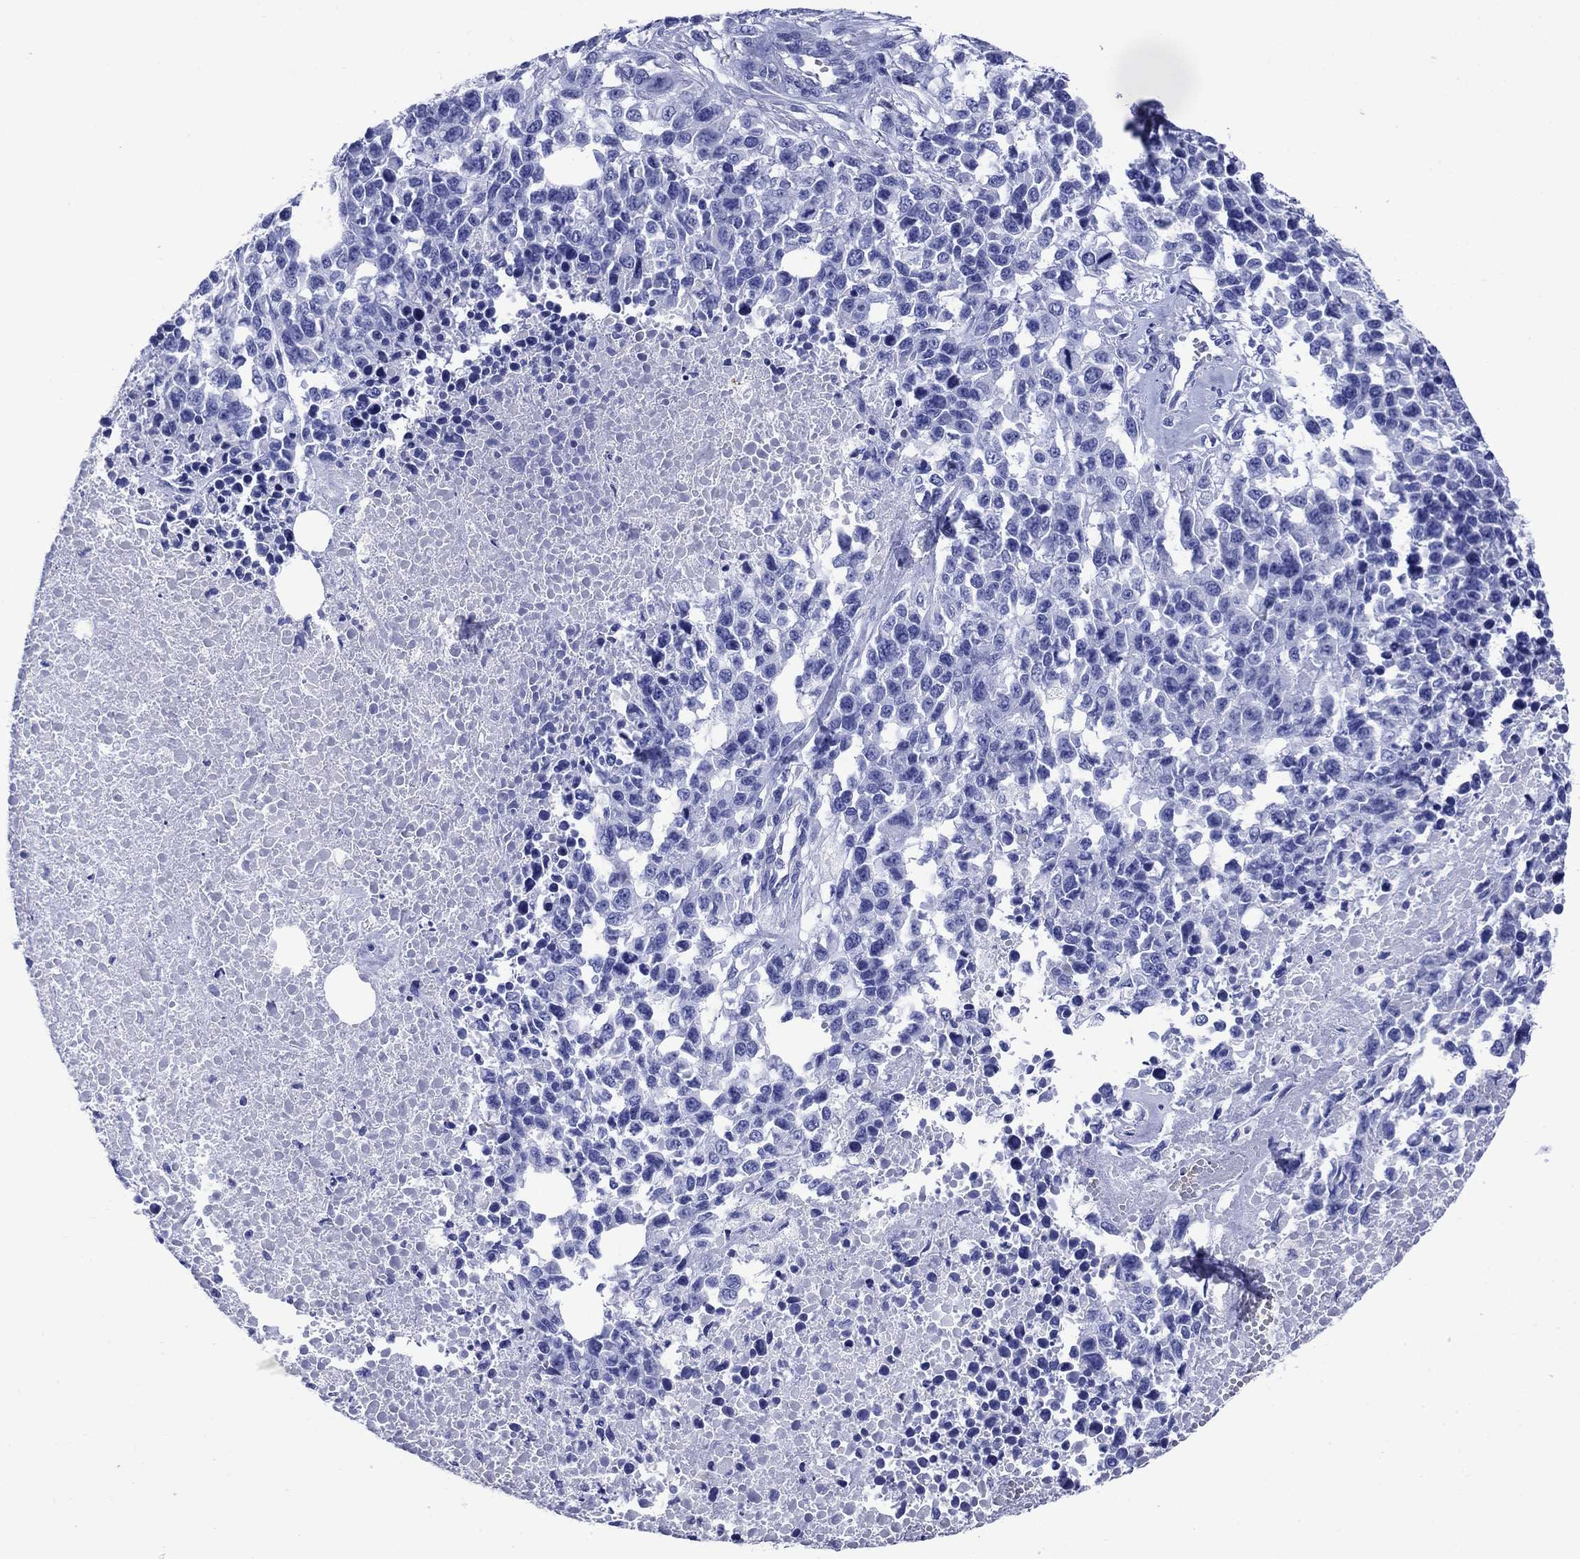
{"staining": {"intensity": "negative", "quantity": "none", "location": "none"}, "tissue": "melanoma", "cell_type": "Tumor cells", "image_type": "cancer", "snomed": [{"axis": "morphology", "description": "Malignant melanoma, Metastatic site"}, {"axis": "topography", "description": "Skin"}], "caption": "Immunohistochemistry histopathology image of neoplastic tissue: human melanoma stained with DAB reveals no significant protein expression in tumor cells.", "gene": "SLC1A2", "patient": {"sex": "male", "age": 84}}